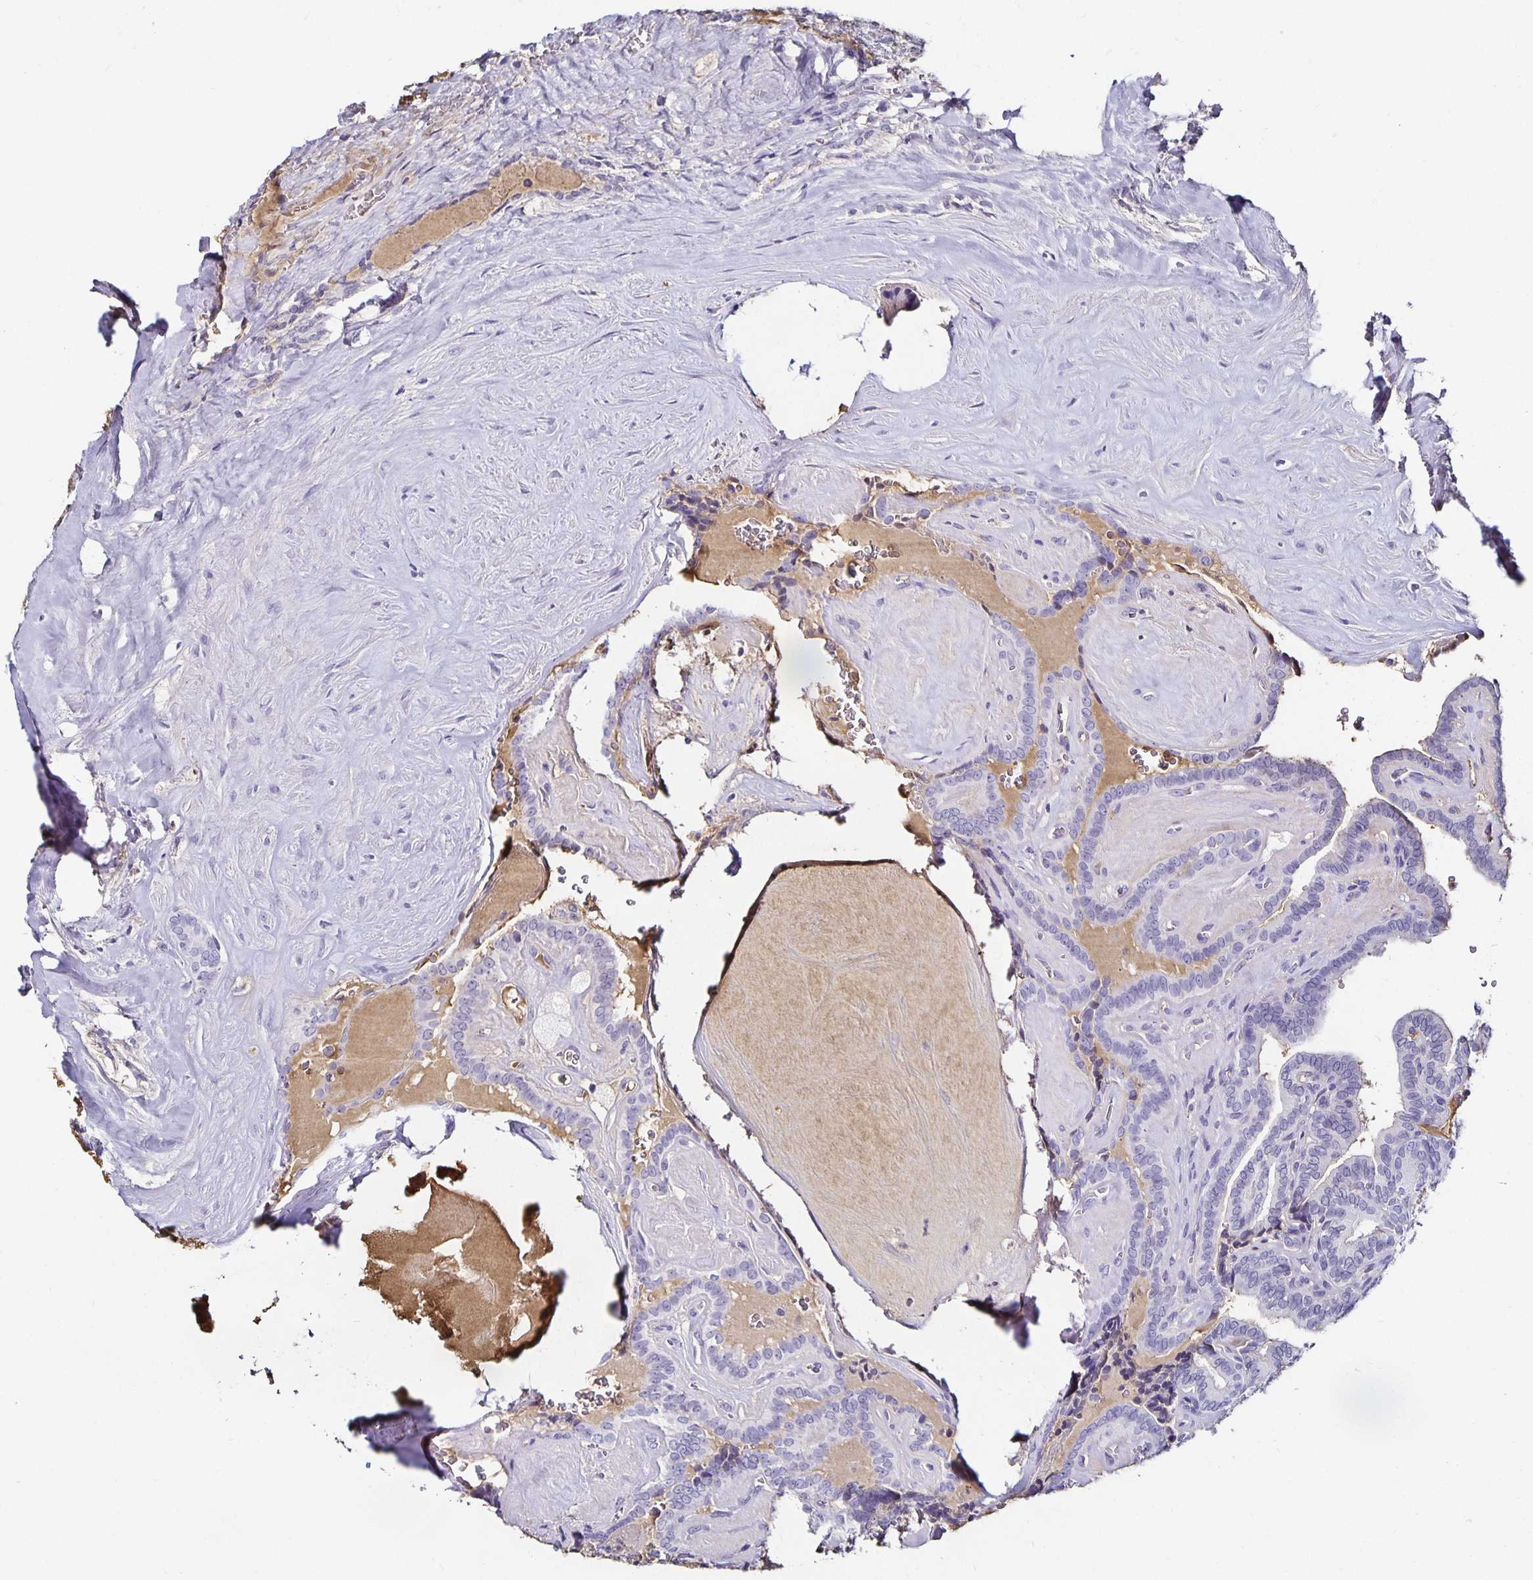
{"staining": {"intensity": "negative", "quantity": "none", "location": "none"}, "tissue": "thyroid cancer", "cell_type": "Tumor cells", "image_type": "cancer", "snomed": [{"axis": "morphology", "description": "Papillary adenocarcinoma, NOS"}, {"axis": "topography", "description": "Thyroid gland"}], "caption": "Thyroid cancer (papillary adenocarcinoma) was stained to show a protein in brown. There is no significant positivity in tumor cells.", "gene": "TTR", "patient": {"sex": "female", "age": 21}}